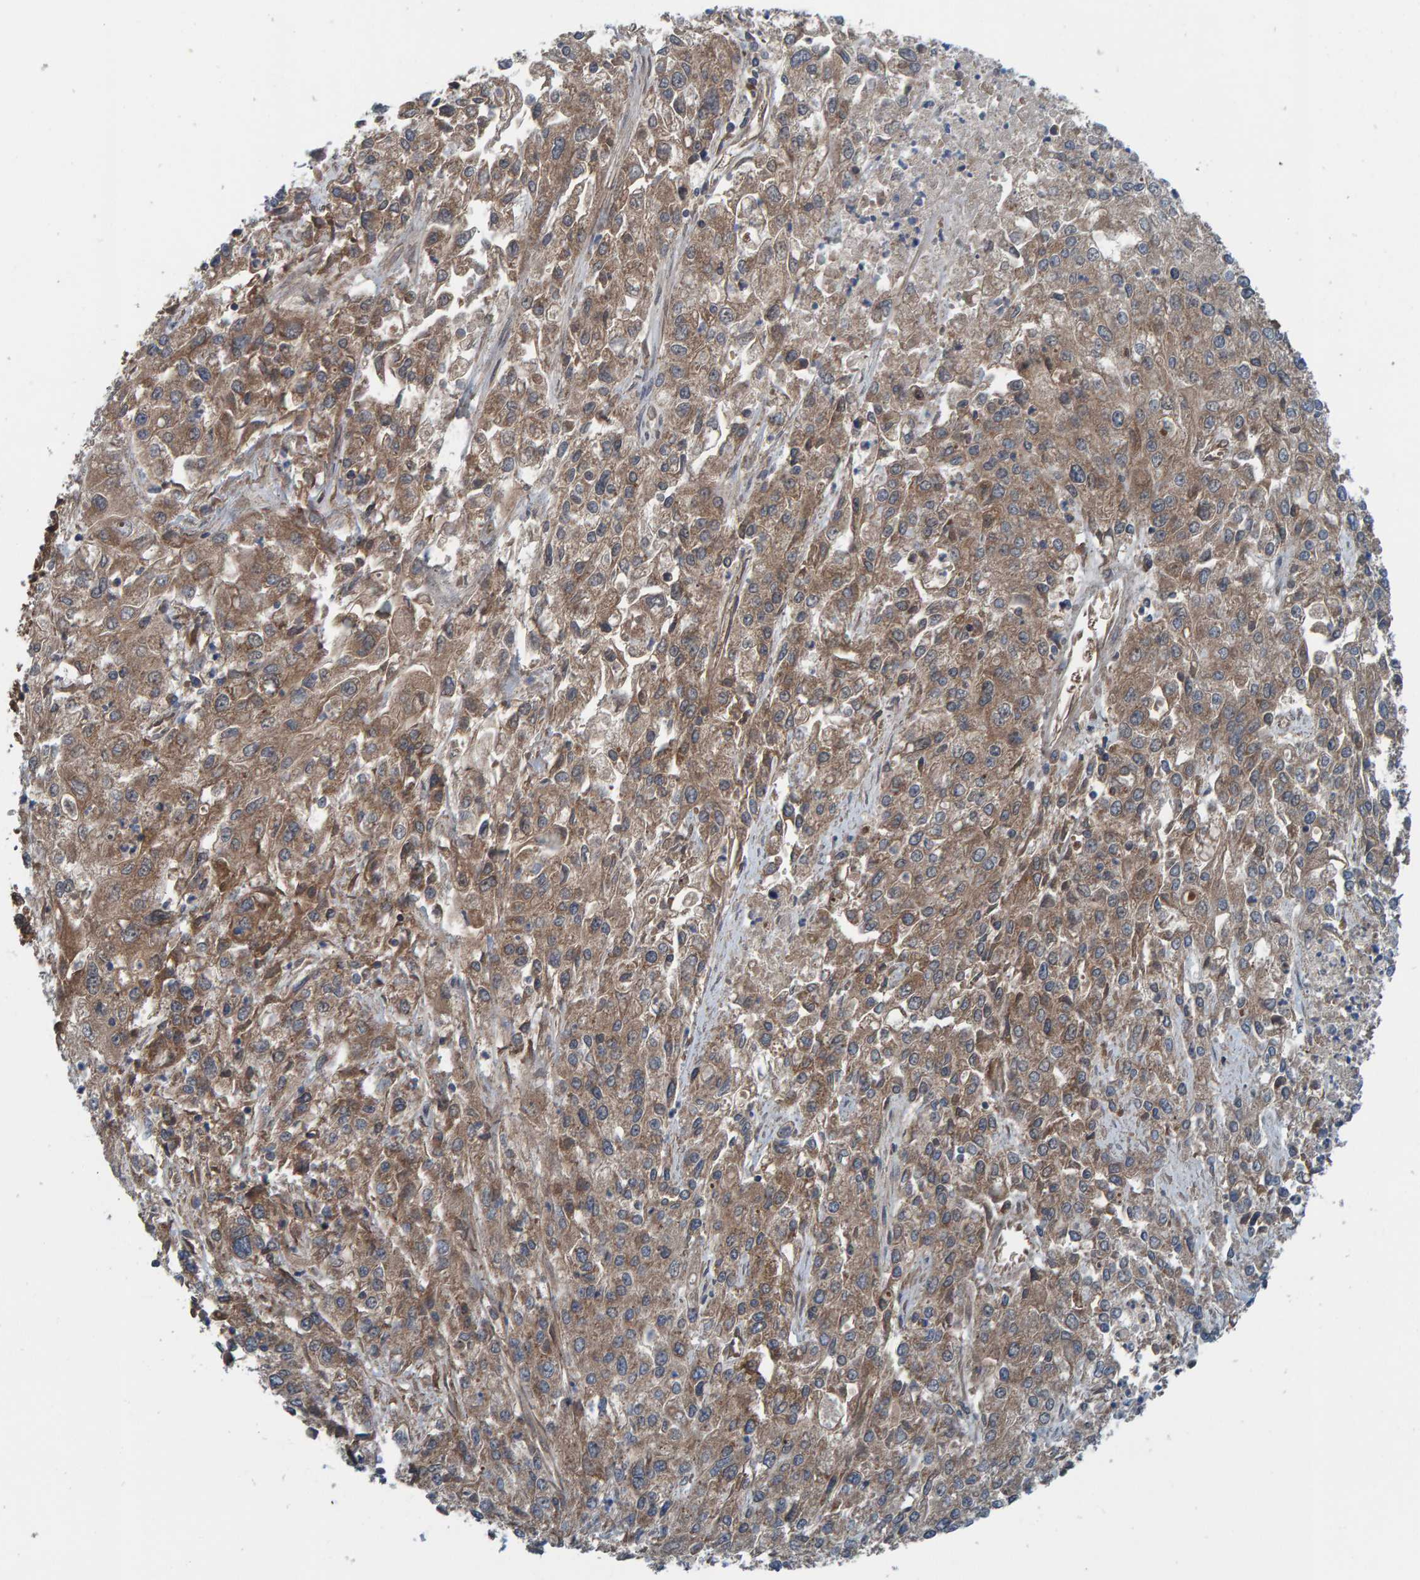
{"staining": {"intensity": "moderate", "quantity": ">75%", "location": "cytoplasmic/membranous"}, "tissue": "endometrial cancer", "cell_type": "Tumor cells", "image_type": "cancer", "snomed": [{"axis": "morphology", "description": "Adenocarcinoma, NOS"}, {"axis": "topography", "description": "Endometrium"}], "caption": "Endometrial cancer stained with DAB IHC shows medium levels of moderate cytoplasmic/membranous expression in about >75% of tumor cells. Immunohistochemistry stains the protein of interest in brown and the nuclei are stained blue.", "gene": "CUEDC1", "patient": {"sex": "female", "age": 49}}